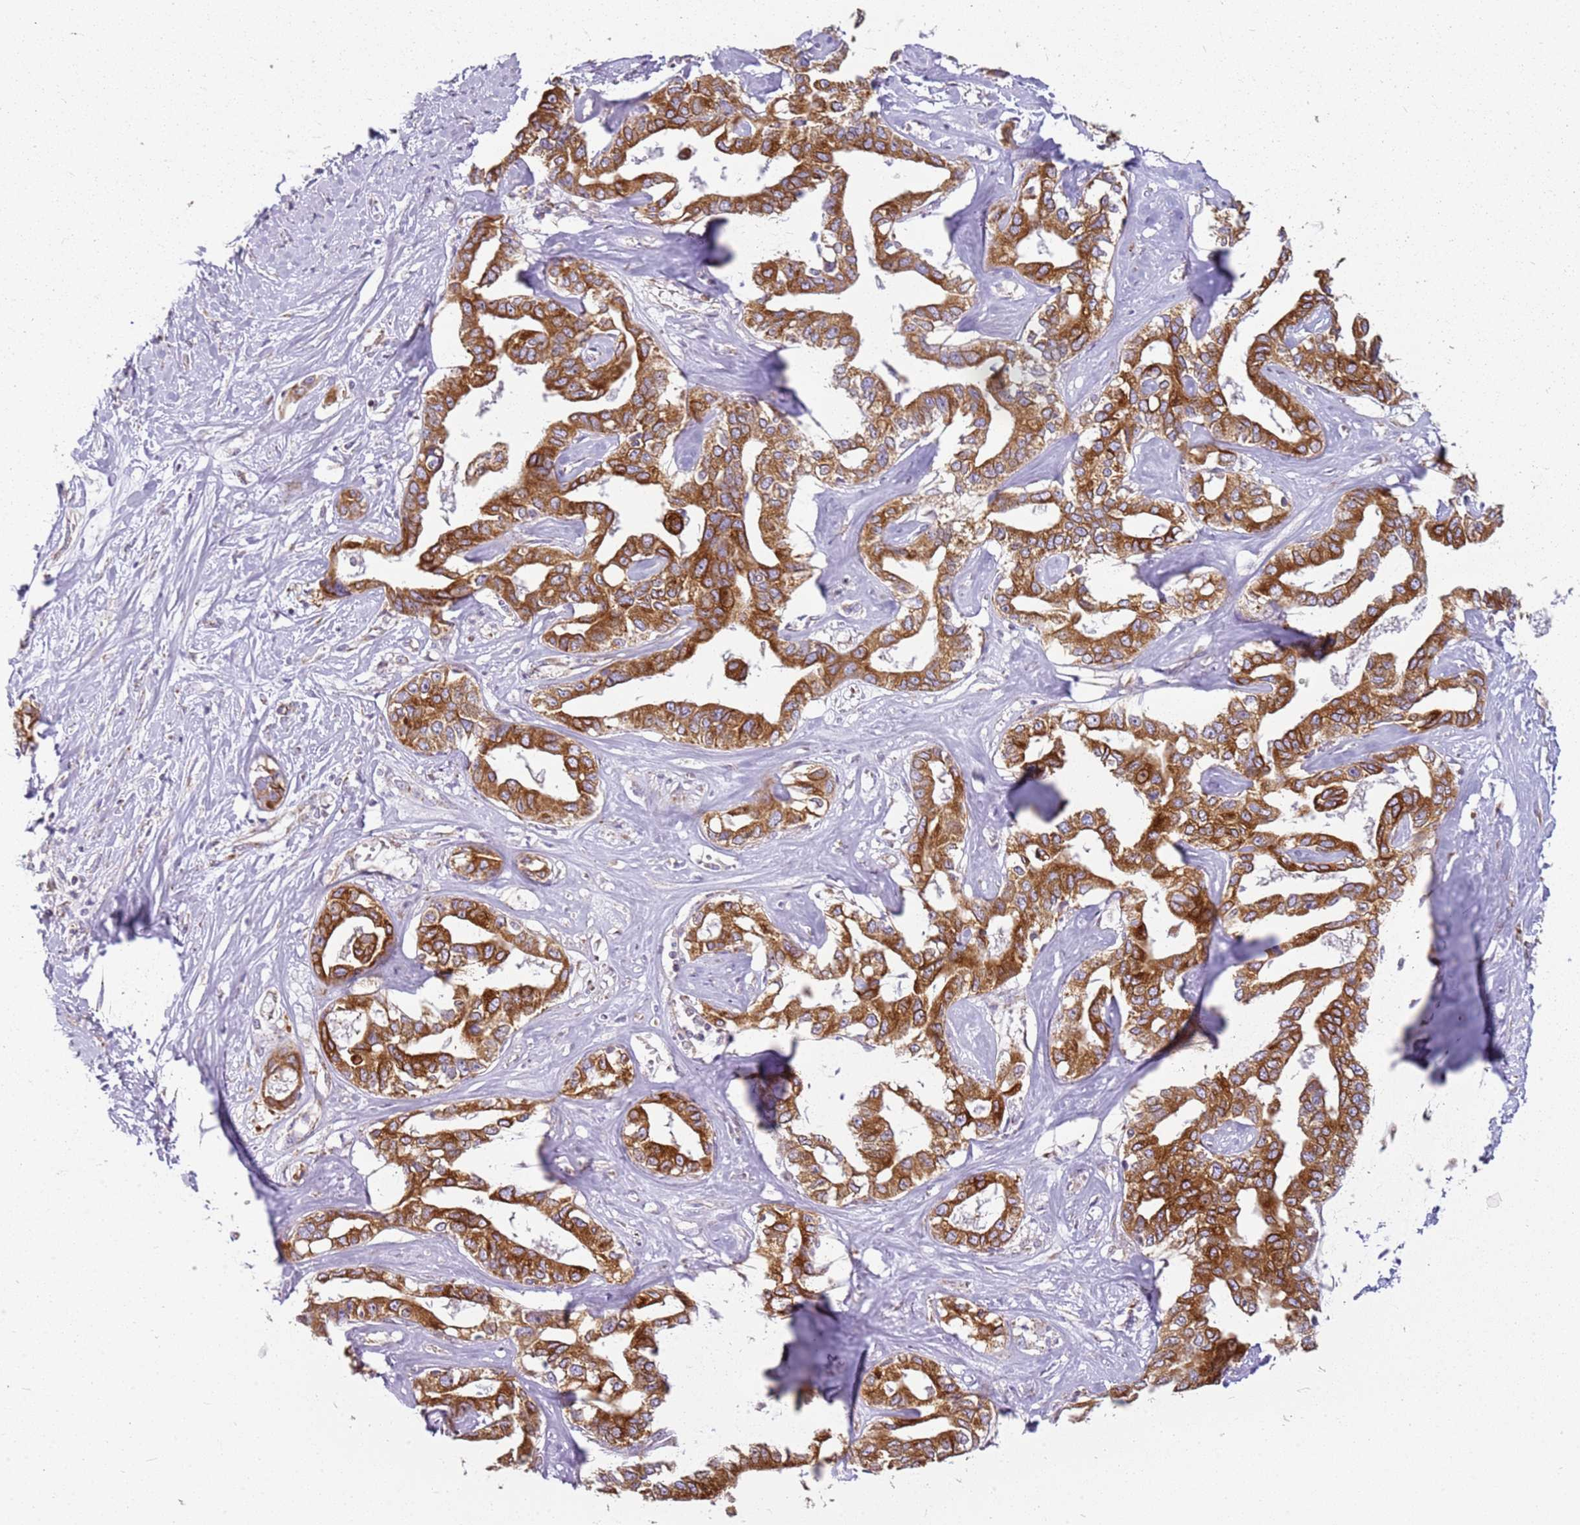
{"staining": {"intensity": "strong", "quantity": ">75%", "location": "cytoplasmic/membranous"}, "tissue": "liver cancer", "cell_type": "Tumor cells", "image_type": "cancer", "snomed": [{"axis": "morphology", "description": "Cholangiocarcinoma"}, {"axis": "topography", "description": "Liver"}], "caption": "This is a histology image of immunohistochemistry staining of liver cancer (cholangiocarcinoma), which shows strong positivity in the cytoplasmic/membranous of tumor cells.", "gene": "TMEM200C", "patient": {"sex": "male", "age": 59}}